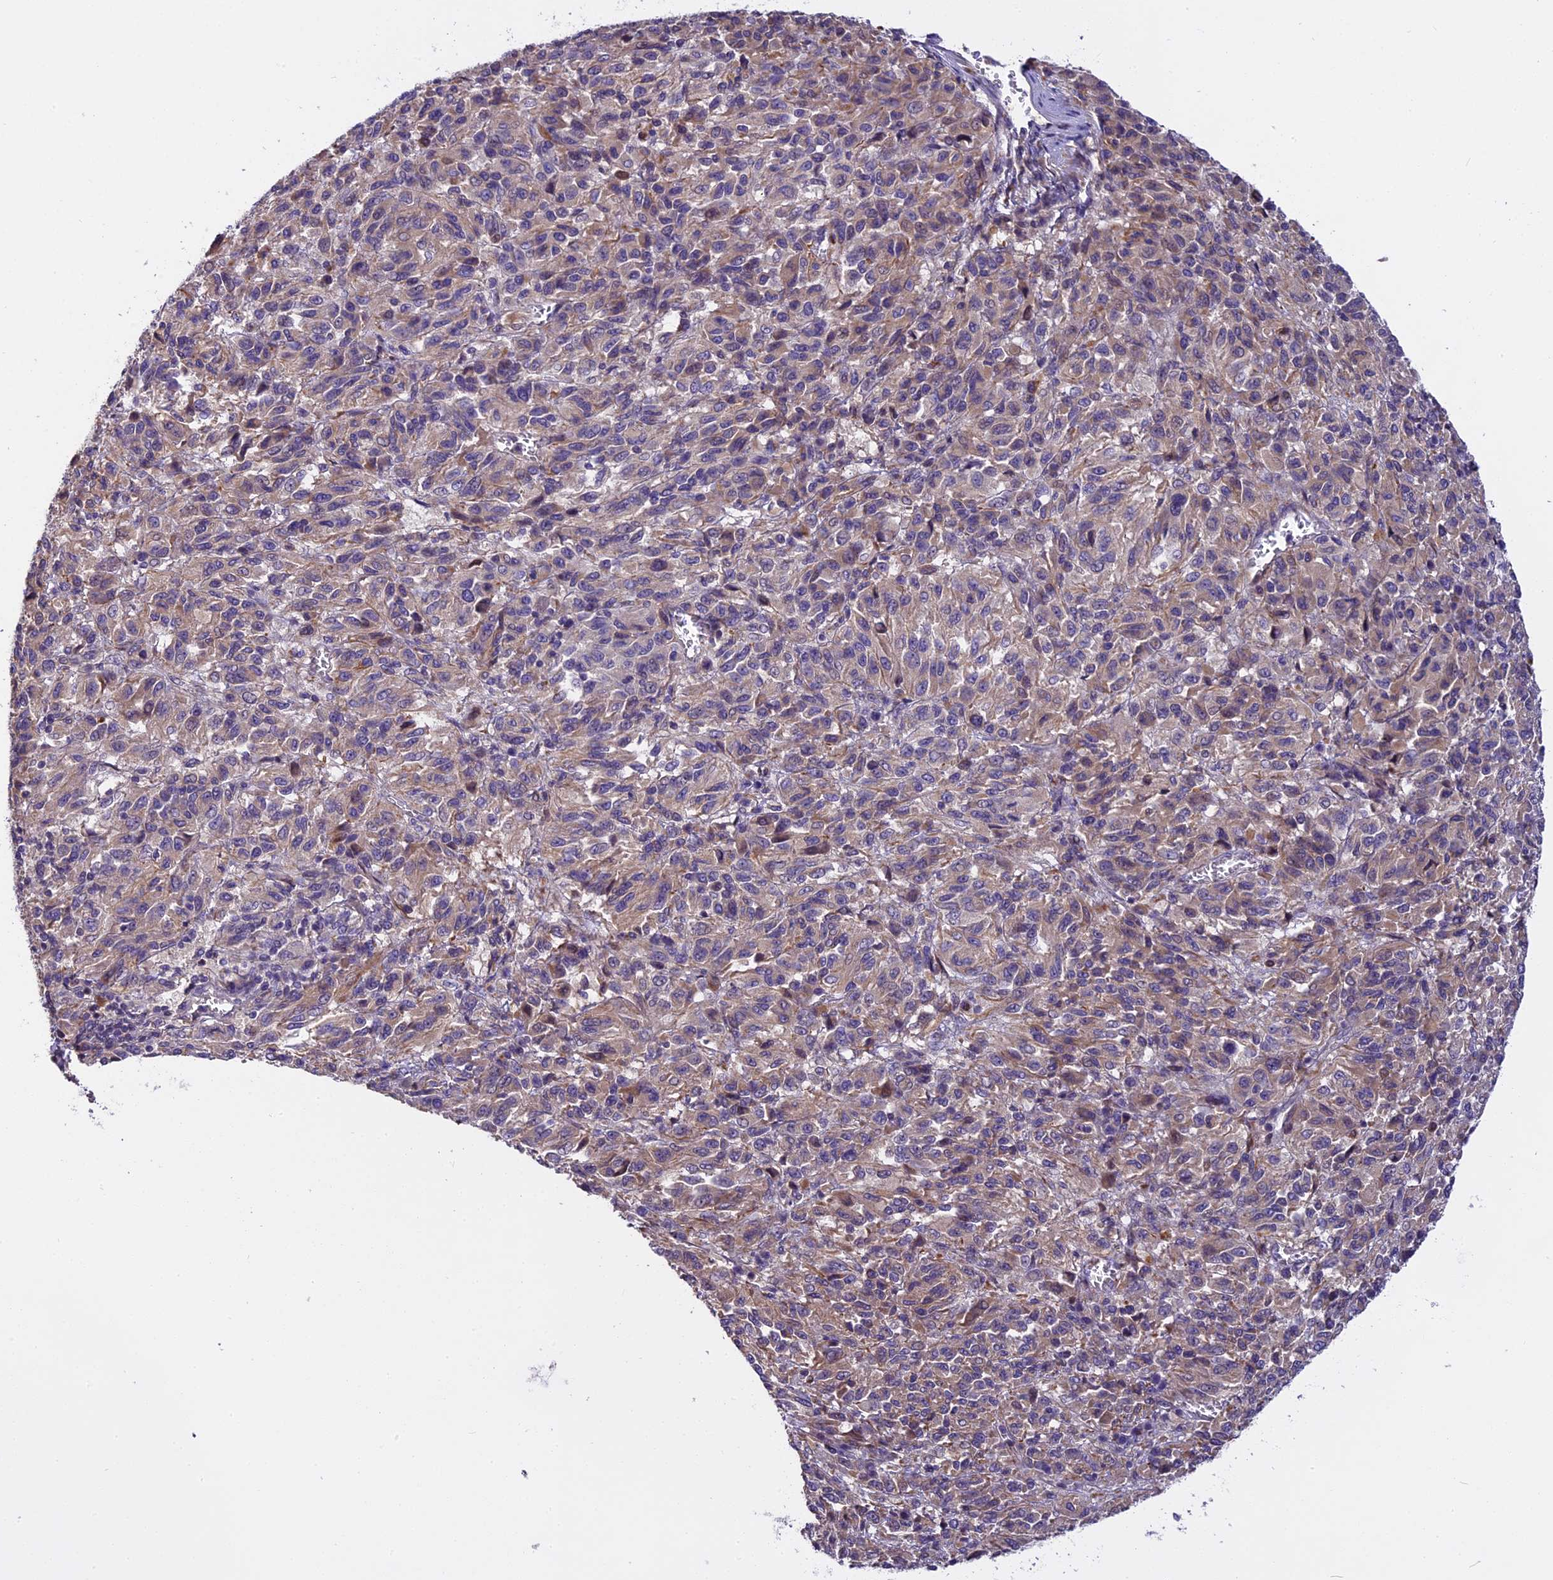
{"staining": {"intensity": "weak", "quantity": "<25%", "location": "cytoplasmic/membranous"}, "tissue": "melanoma", "cell_type": "Tumor cells", "image_type": "cancer", "snomed": [{"axis": "morphology", "description": "Malignant melanoma, Metastatic site"}, {"axis": "topography", "description": "Lung"}], "caption": "A micrograph of melanoma stained for a protein demonstrates no brown staining in tumor cells.", "gene": "FAM98C", "patient": {"sex": "male", "age": 64}}